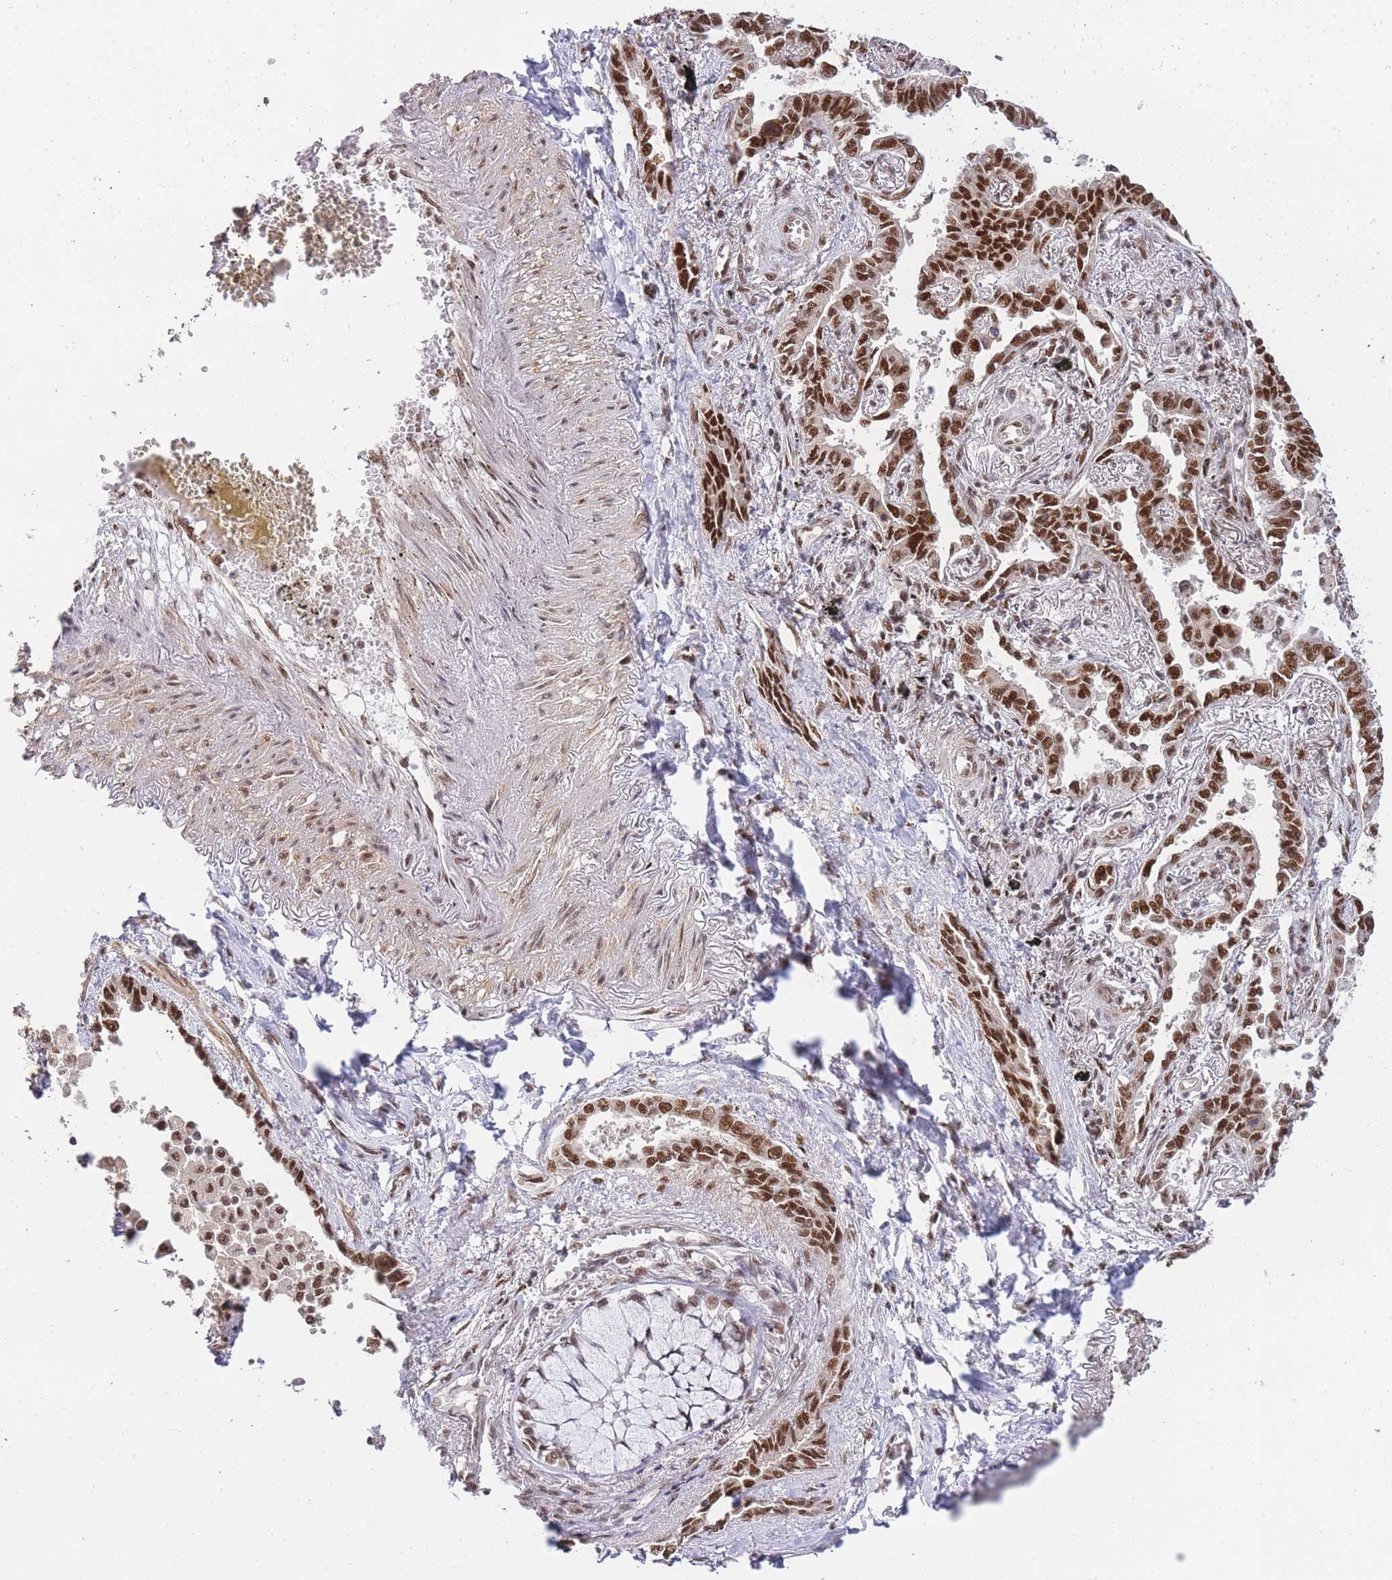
{"staining": {"intensity": "strong", "quantity": ">75%", "location": "nuclear"}, "tissue": "lung cancer", "cell_type": "Tumor cells", "image_type": "cancer", "snomed": [{"axis": "morphology", "description": "Adenocarcinoma, NOS"}, {"axis": "topography", "description": "Lung"}], "caption": "Protein positivity by immunohistochemistry (IHC) shows strong nuclear positivity in about >75% of tumor cells in lung adenocarcinoma.", "gene": "PRKDC", "patient": {"sex": "male", "age": 67}}